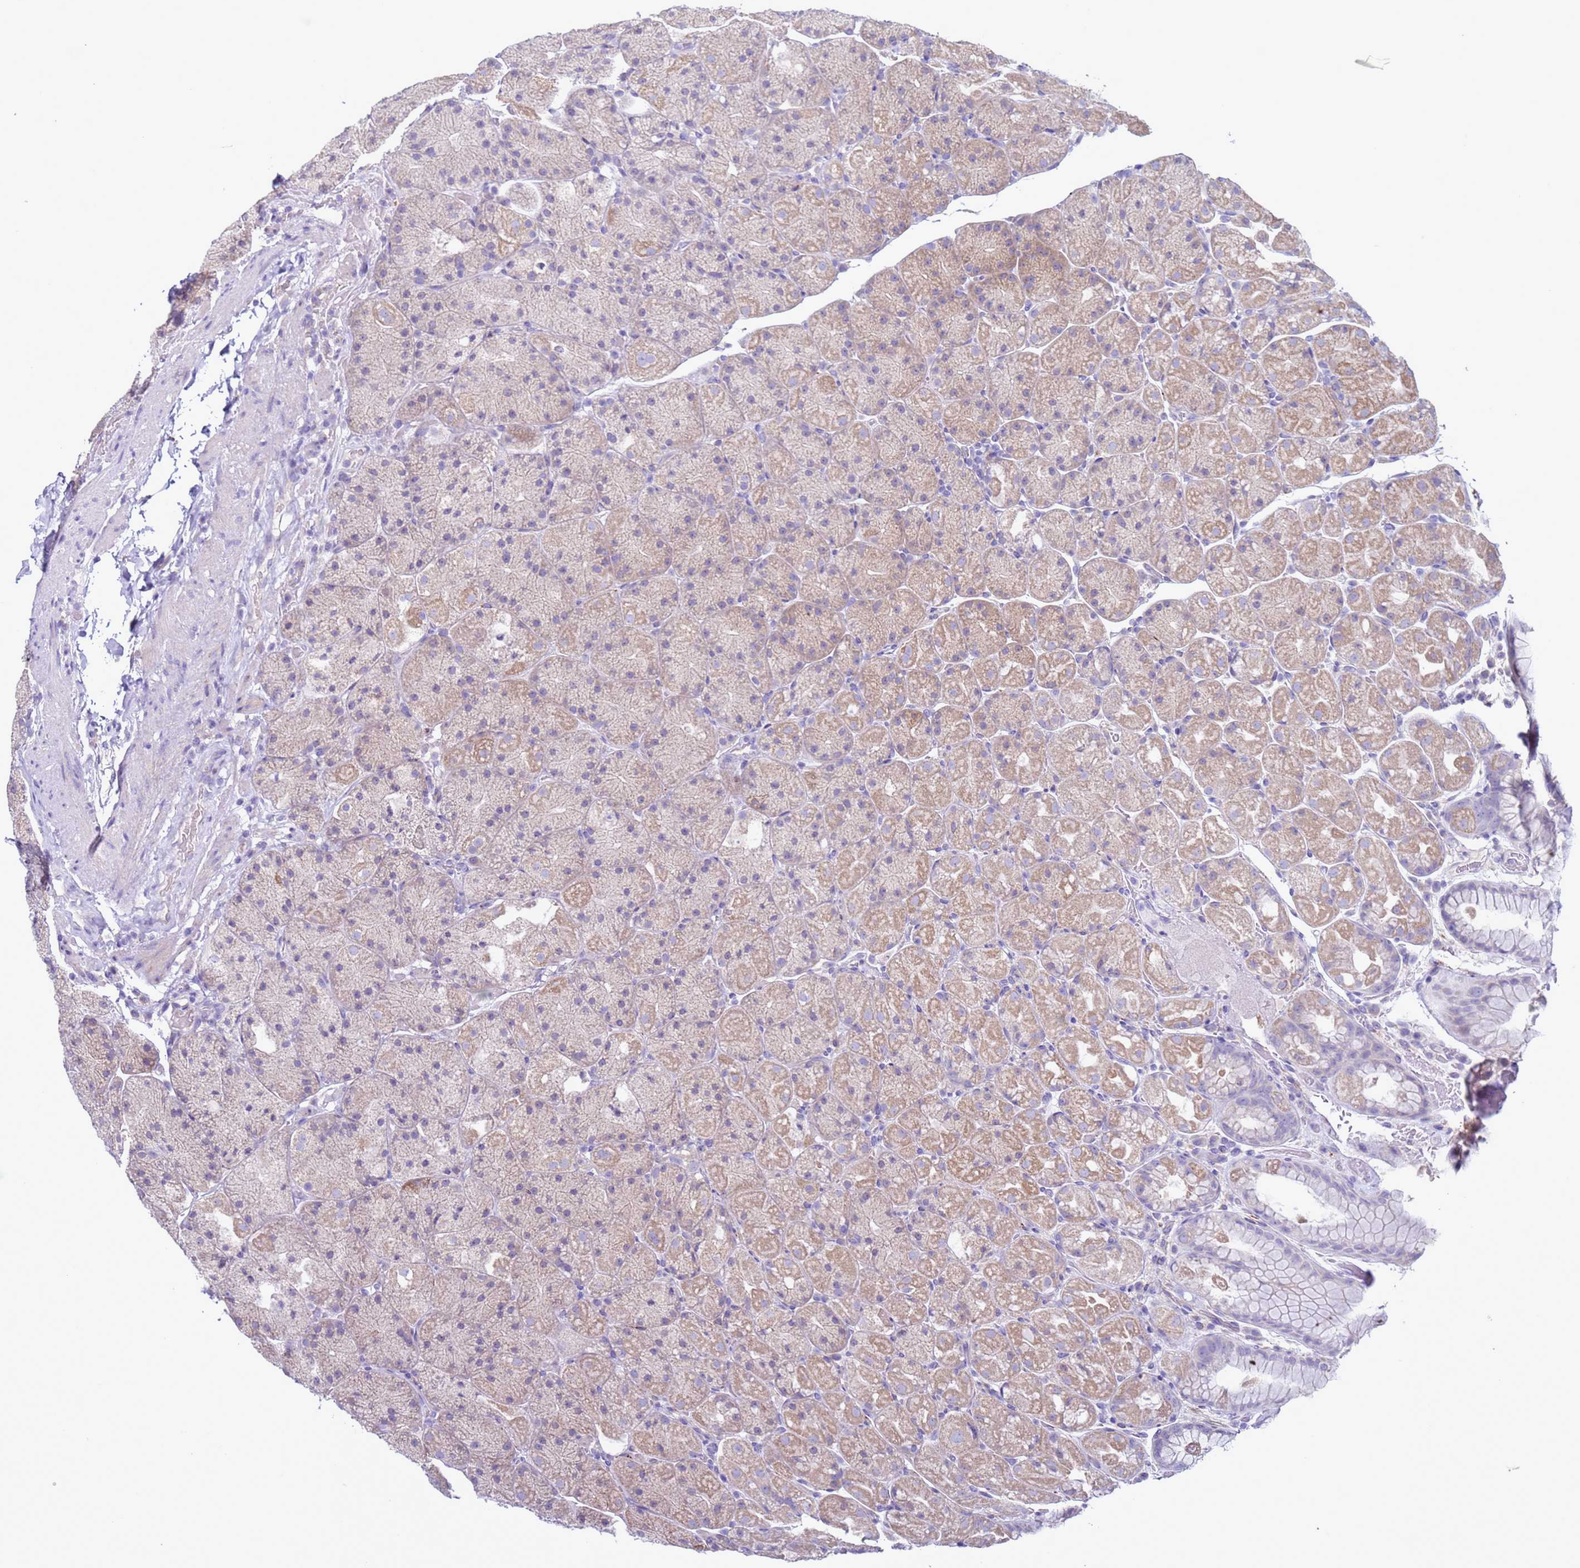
{"staining": {"intensity": "weak", "quantity": "25%-75%", "location": "cytoplasmic/membranous"}, "tissue": "stomach", "cell_type": "Glandular cells", "image_type": "normal", "snomed": [{"axis": "morphology", "description": "Normal tissue, NOS"}, {"axis": "topography", "description": "Stomach, upper"}, {"axis": "topography", "description": "Stomach, lower"}], "caption": "A high-resolution micrograph shows immunohistochemistry staining of normal stomach, which reveals weak cytoplasmic/membranous expression in about 25%-75% of glandular cells. (Stains: DAB (3,3'-diaminobenzidine) in brown, nuclei in blue, Microscopy: brightfield microscopy at high magnification).", "gene": "ABHD17B", "patient": {"sex": "male", "age": 67}}